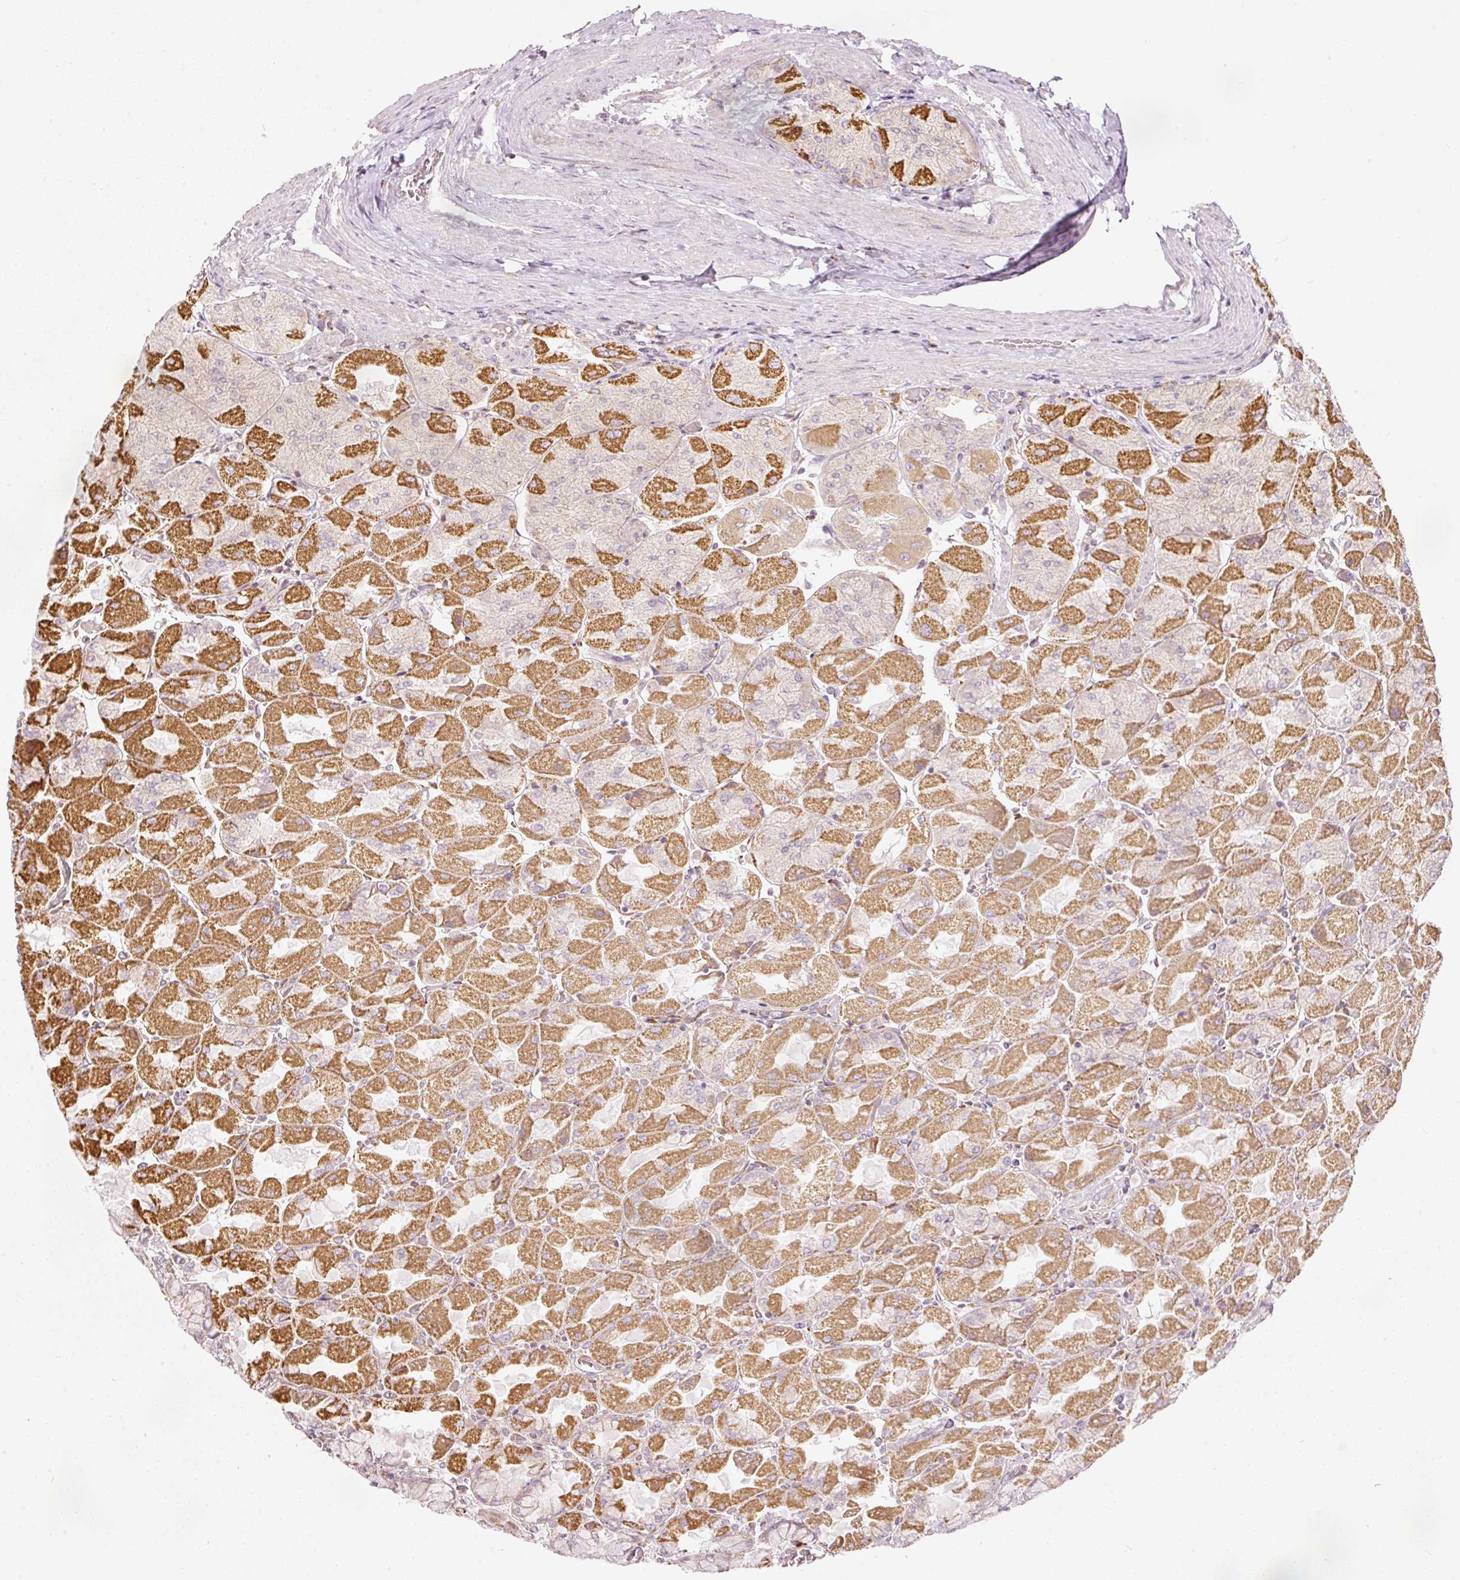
{"staining": {"intensity": "moderate", "quantity": ">75%", "location": "cytoplasmic/membranous"}, "tissue": "stomach", "cell_type": "Glandular cells", "image_type": "normal", "snomed": [{"axis": "morphology", "description": "Normal tissue, NOS"}, {"axis": "topography", "description": "Stomach"}], "caption": "Immunohistochemical staining of unremarkable stomach reveals moderate cytoplasmic/membranous protein positivity in approximately >75% of glandular cells. The protein is stained brown, and the nuclei are stained in blue (DAB (3,3'-diaminobenzidine) IHC with brightfield microscopy, high magnification).", "gene": "SNAPC5", "patient": {"sex": "female", "age": 61}}